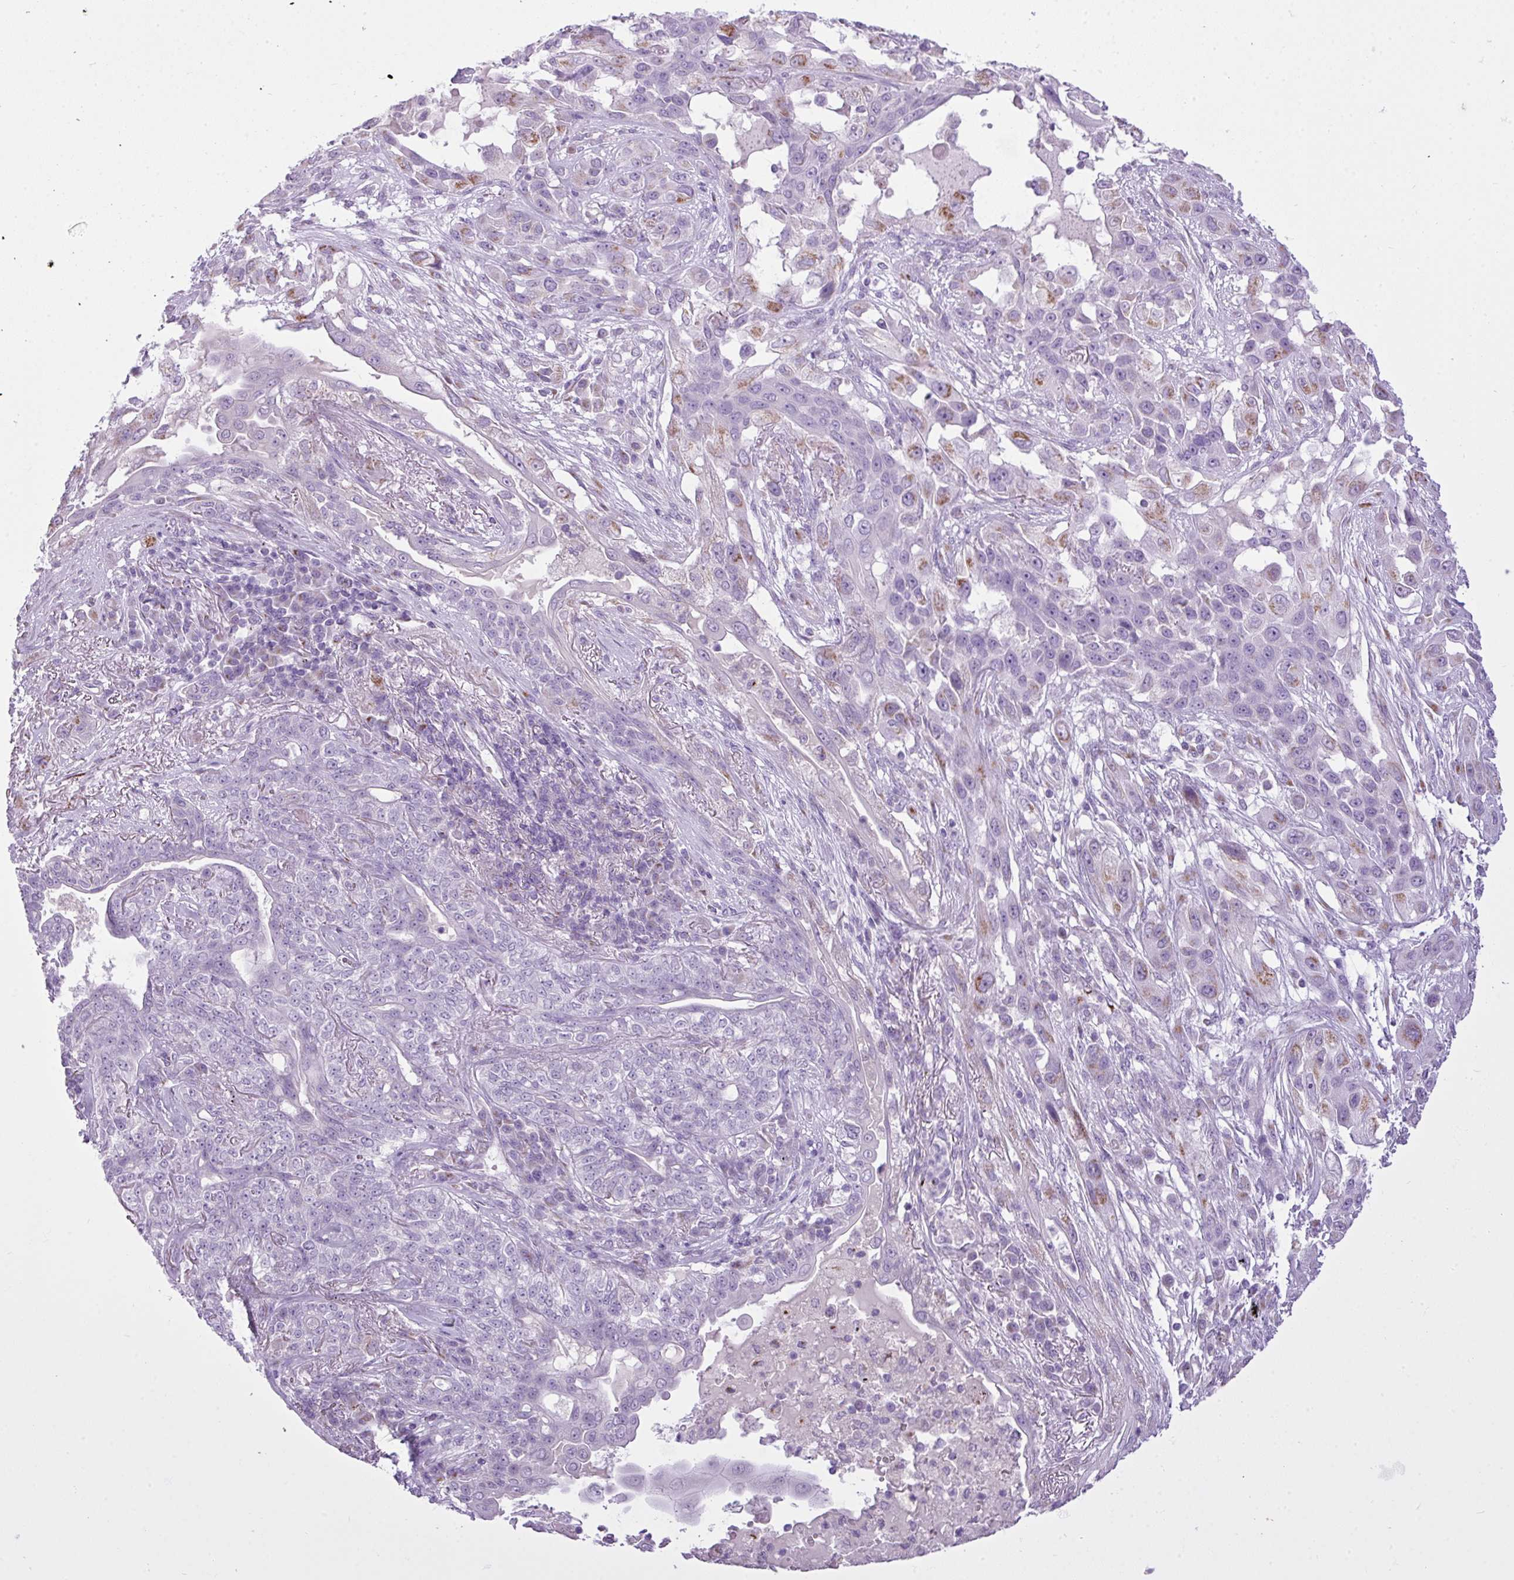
{"staining": {"intensity": "moderate", "quantity": "<25%", "location": "cytoplasmic/membranous"}, "tissue": "lung cancer", "cell_type": "Tumor cells", "image_type": "cancer", "snomed": [{"axis": "morphology", "description": "Squamous cell carcinoma, NOS"}, {"axis": "topography", "description": "Lung"}], "caption": "Protein staining of lung cancer (squamous cell carcinoma) tissue demonstrates moderate cytoplasmic/membranous expression in about <25% of tumor cells. Nuclei are stained in blue.", "gene": "FAM43A", "patient": {"sex": "female", "age": 70}}